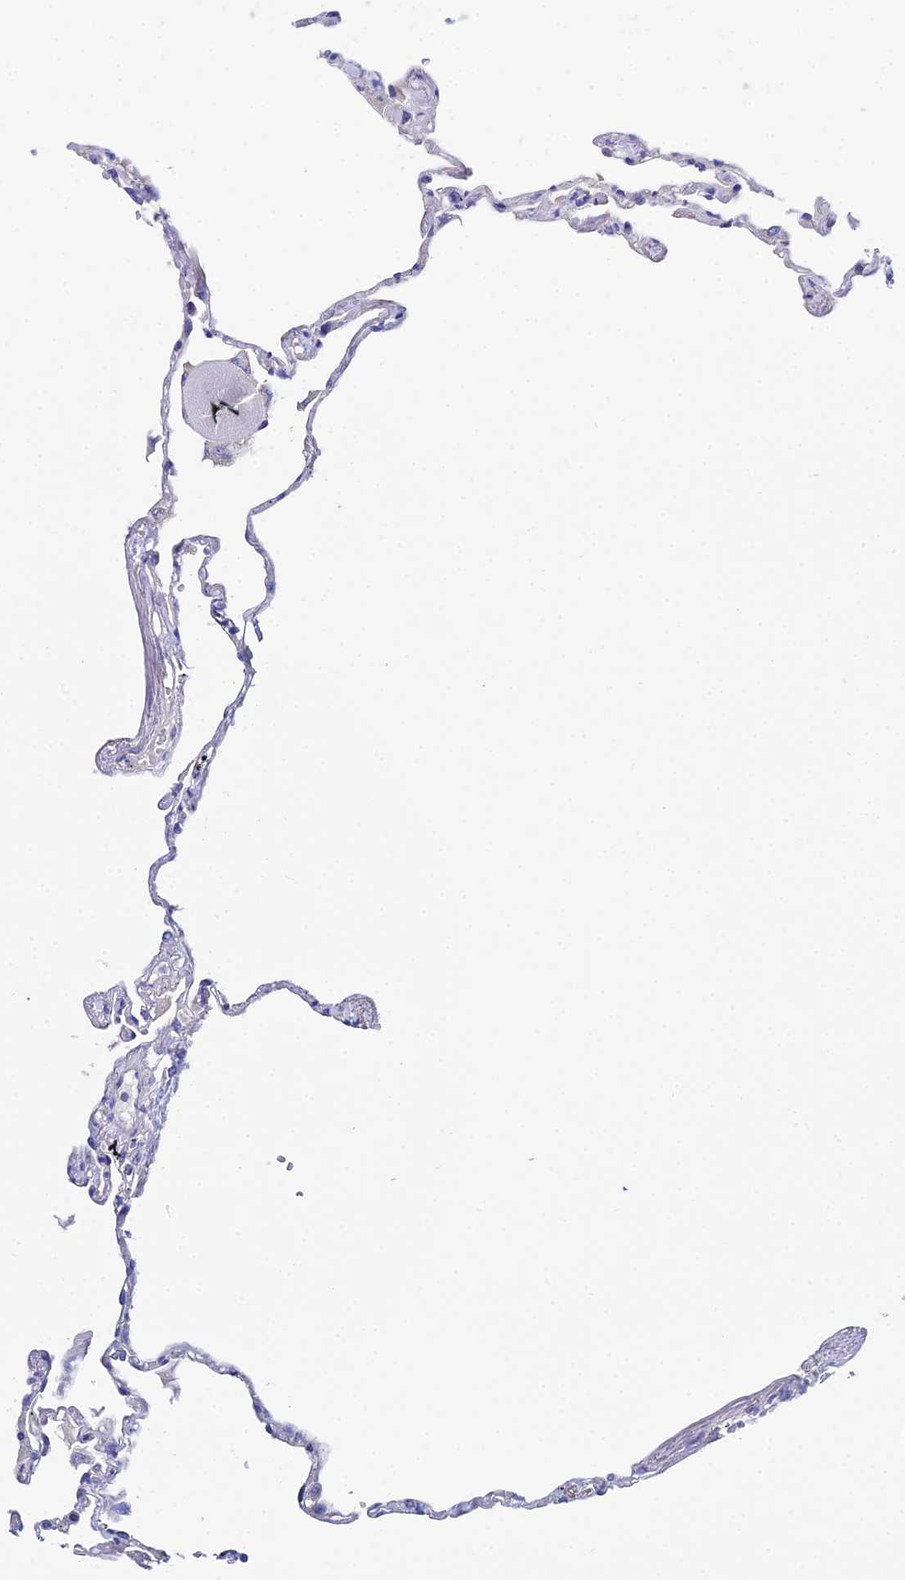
{"staining": {"intensity": "negative", "quantity": "none", "location": "none"}, "tissue": "lung", "cell_type": "Alveolar cells", "image_type": "normal", "snomed": [{"axis": "morphology", "description": "Normal tissue, NOS"}, {"axis": "topography", "description": "Lung"}], "caption": "DAB immunohistochemical staining of normal lung exhibits no significant staining in alveolar cells.", "gene": "UBE2L3", "patient": {"sex": "female", "age": 67}}